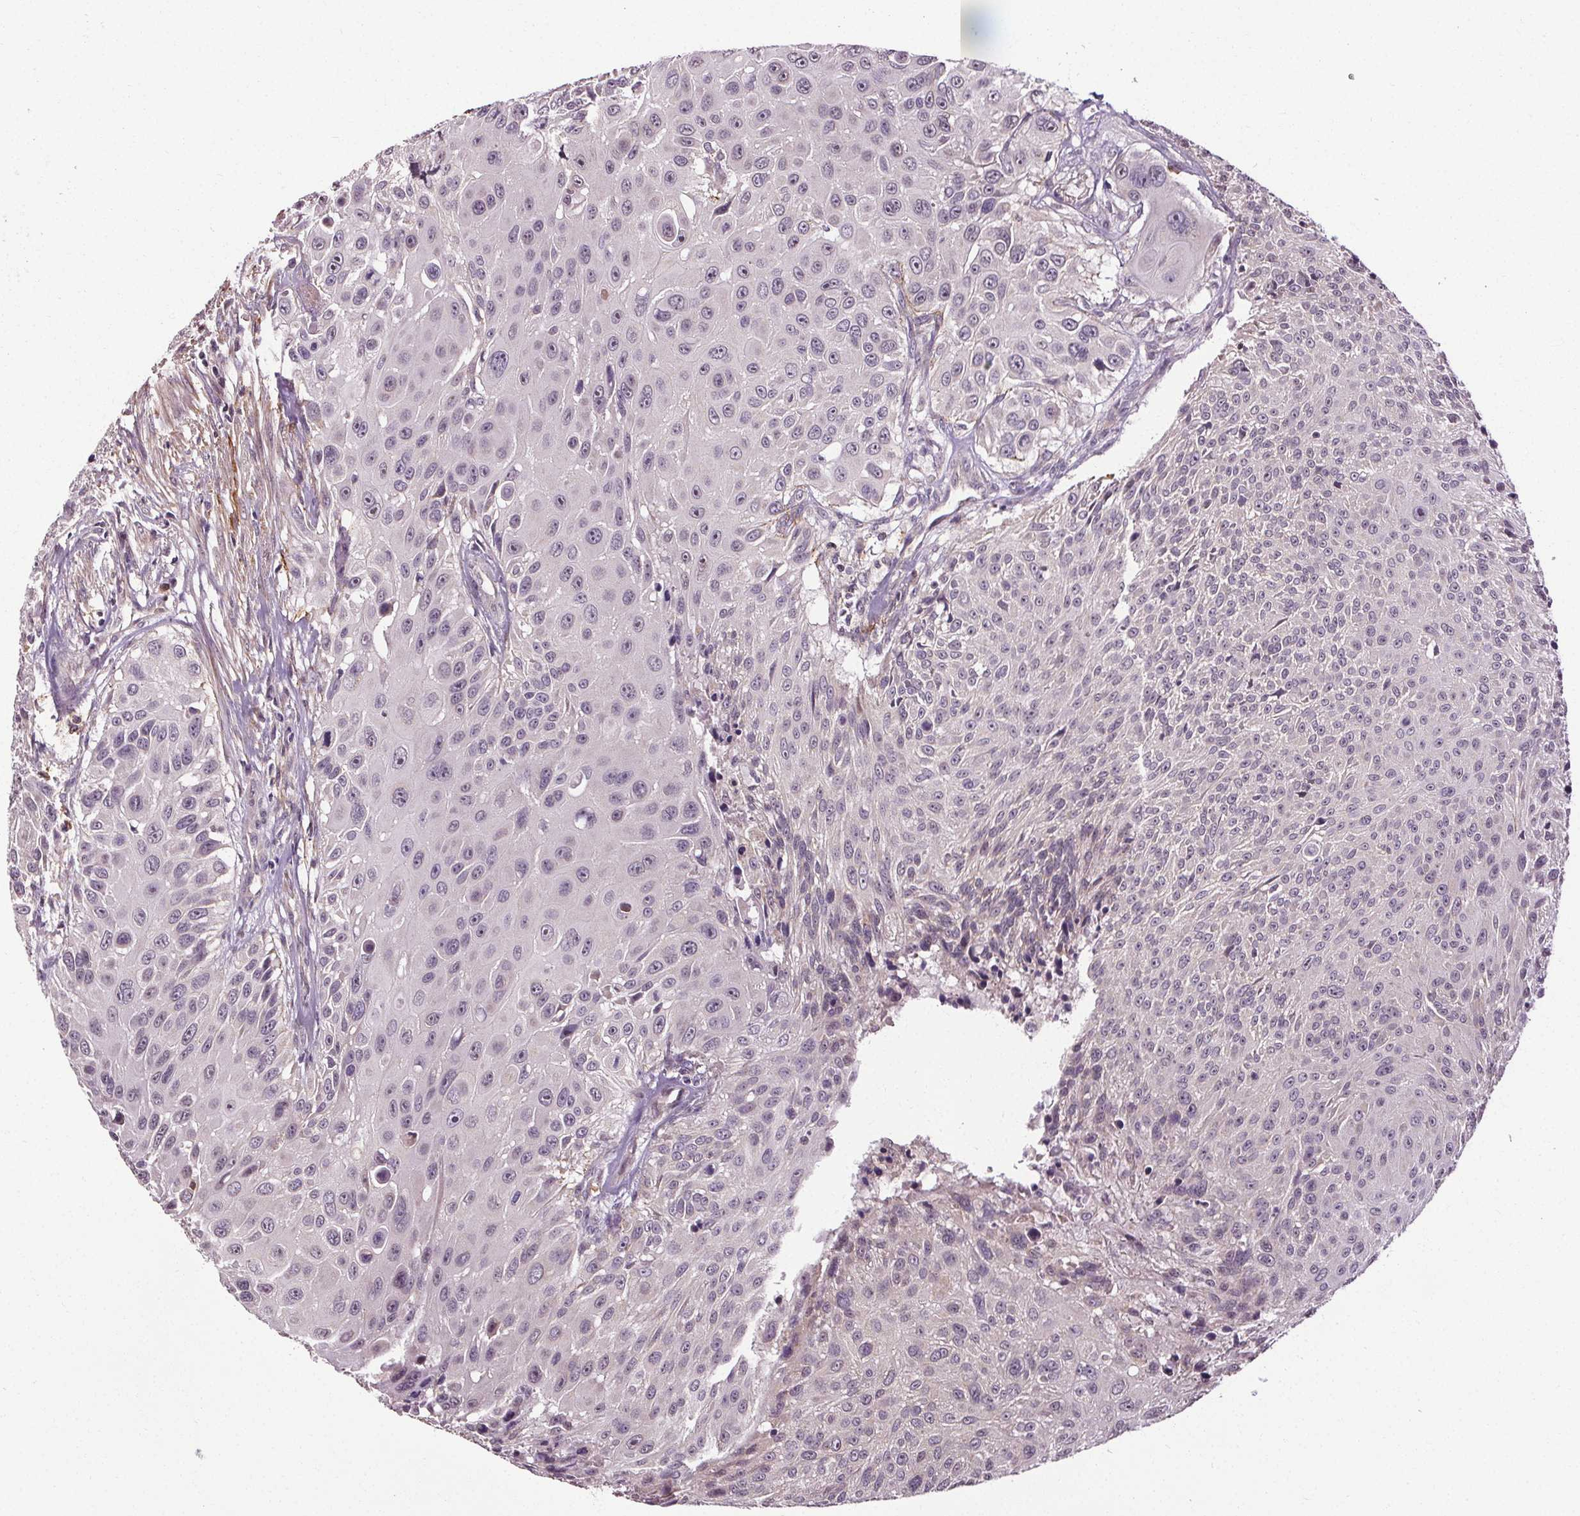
{"staining": {"intensity": "negative", "quantity": "none", "location": "none"}, "tissue": "urothelial cancer", "cell_type": "Tumor cells", "image_type": "cancer", "snomed": [{"axis": "morphology", "description": "Urothelial carcinoma, NOS"}, {"axis": "topography", "description": "Urinary bladder"}], "caption": "Transitional cell carcinoma was stained to show a protein in brown. There is no significant staining in tumor cells.", "gene": "KIAA0232", "patient": {"sex": "male", "age": 55}}